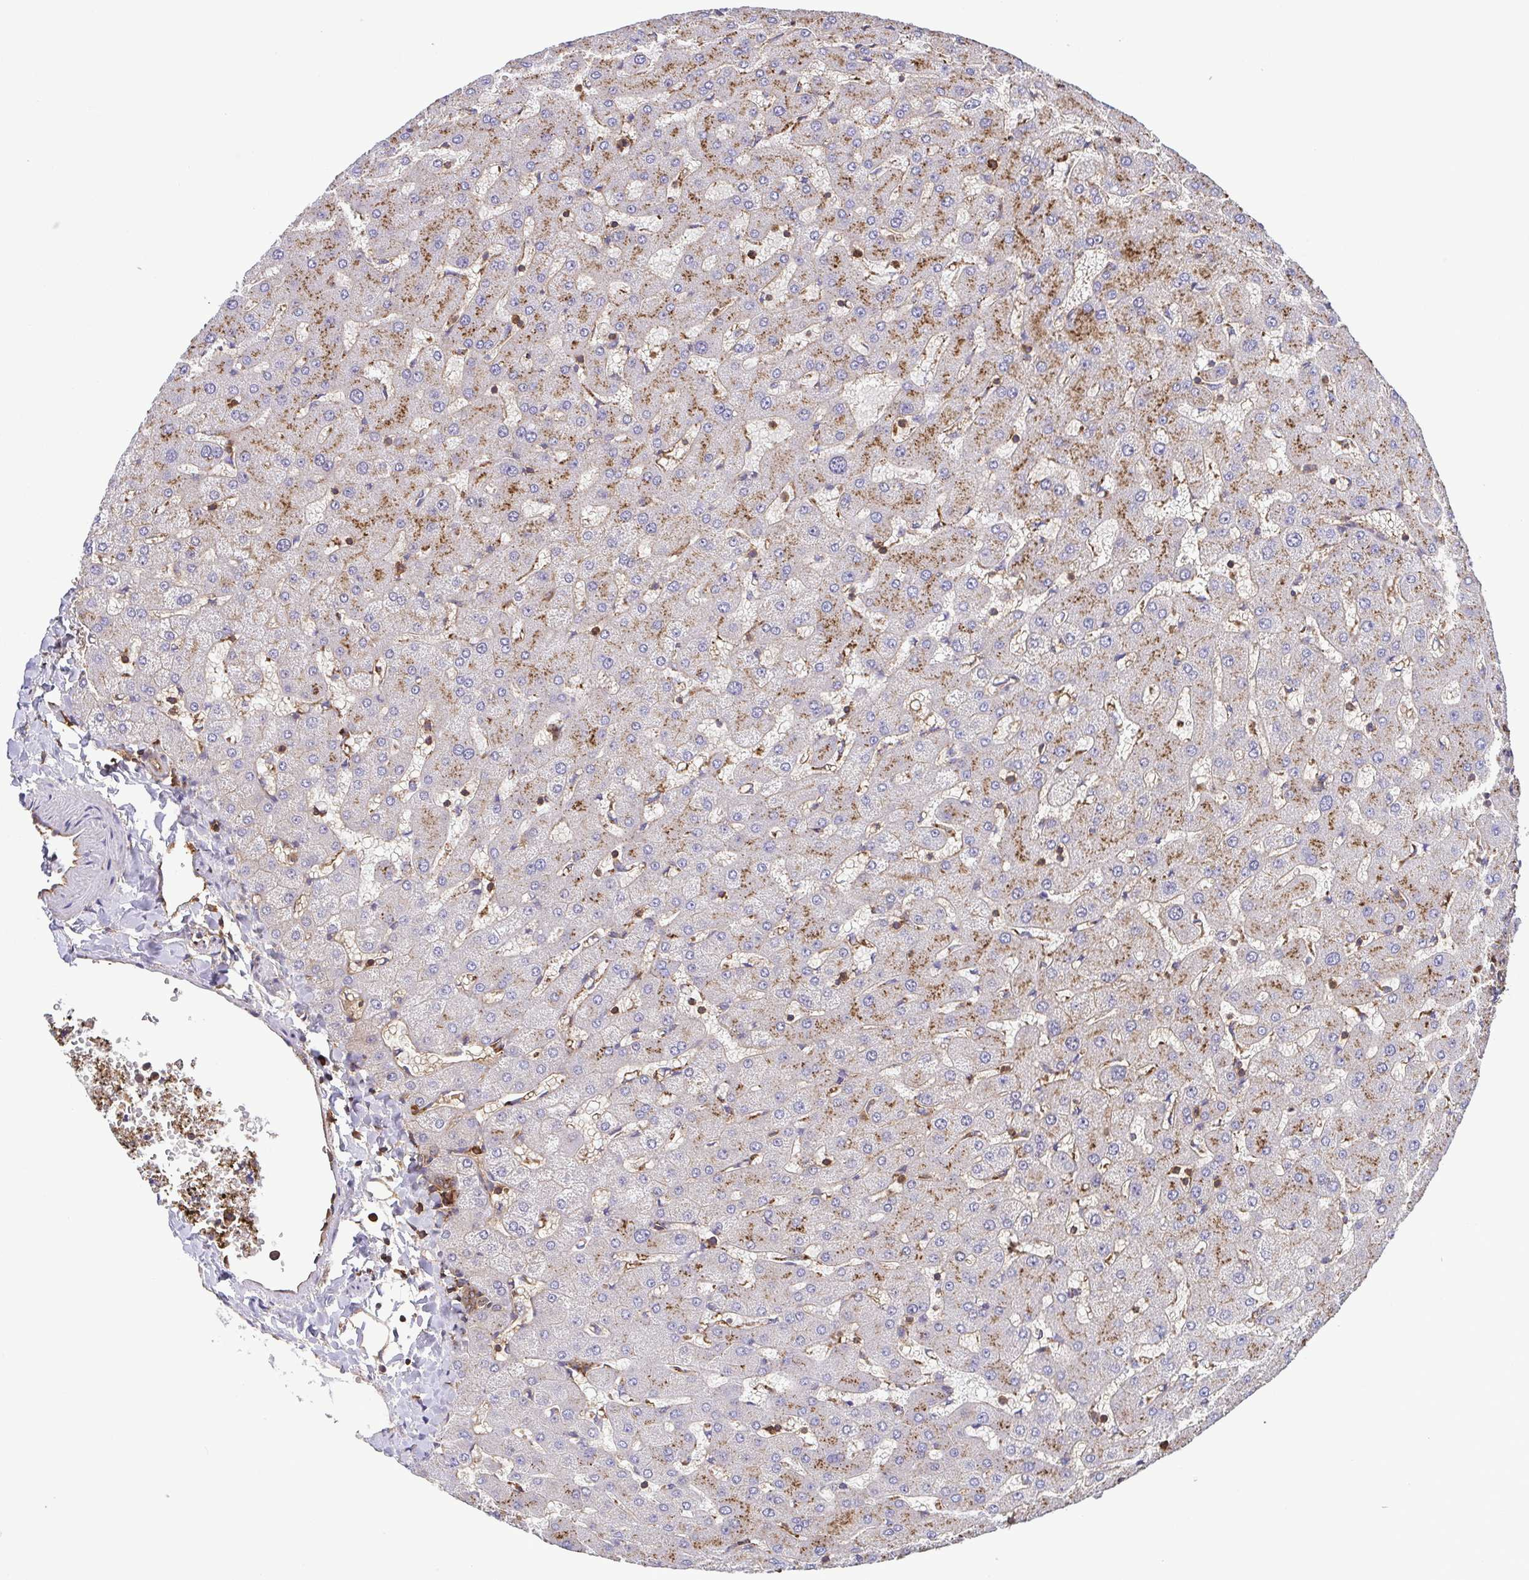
{"staining": {"intensity": "moderate", "quantity": ">75%", "location": "cytoplasmic/membranous"}, "tissue": "liver", "cell_type": "Cholangiocytes", "image_type": "normal", "snomed": [{"axis": "morphology", "description": "Normal tissue, NOS"}, {"axis": "topography", "description": "Liver"}], "caption": "A photomicrograph showing moderate cytoplasmic/membranous positivity in about >75% of cholangiocytes in benign liver, as visualized by brown immunohistochemical staining.", "gene": "CHMP1B", "patient": {"sex": "female", "age": 63}}